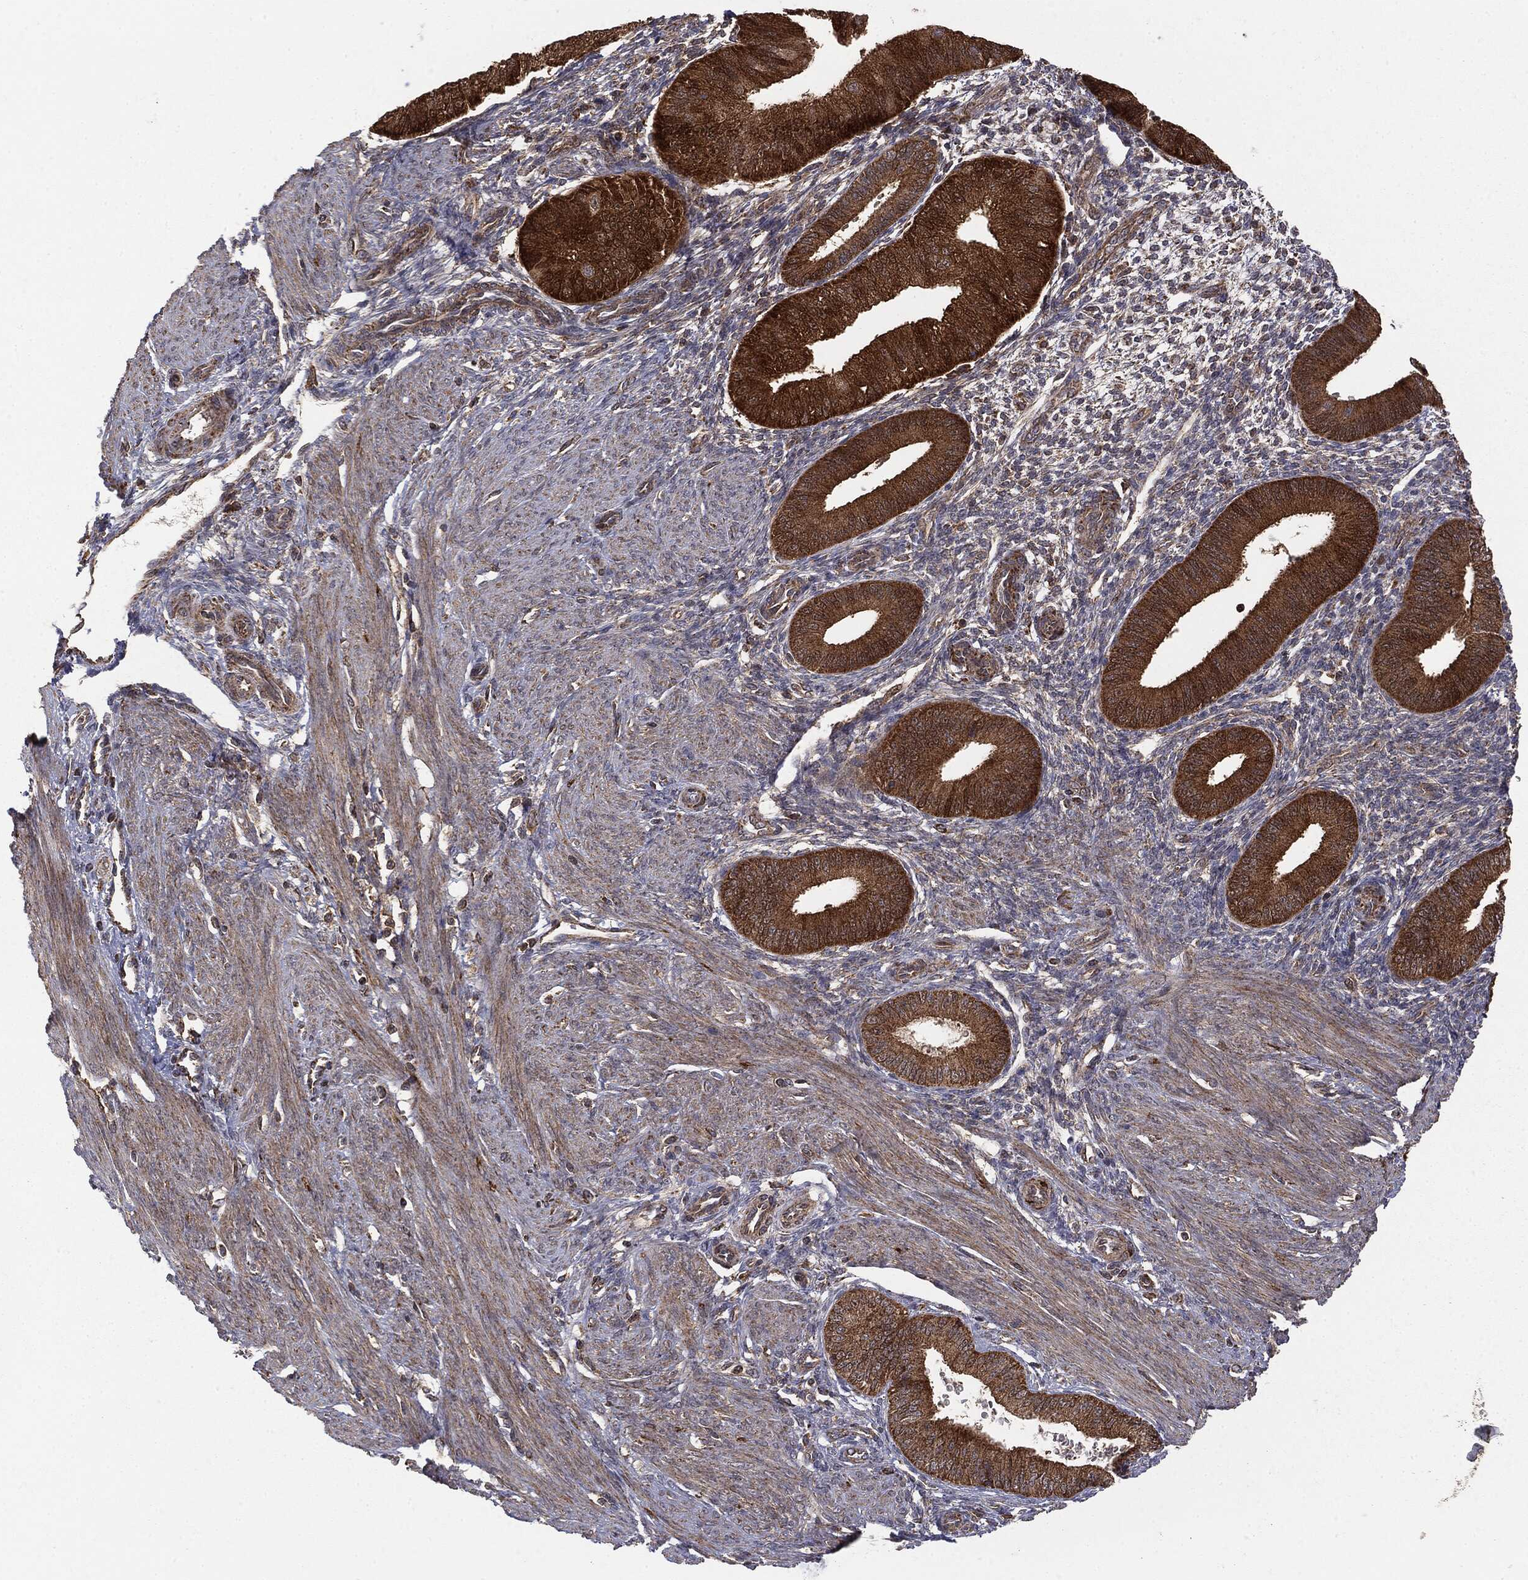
{"staining": {"intensity": "moderate", "quantity": "25%-75%", "location": "cytoplasmic/membranous"}, "tissue": "endometrium", "cell_type": "Cells in endometrial stroma", "image_type": "normal", "snomed": [{"axis": "morphology", "description": "Normal tissue, NOS"}, {"axis": "topography", "description": "Endometrium"}], "caption": "Brown immunohistochemical staining in unremarkable endometrium exhibits moderate cytoplasmic/membranous staining in approximately 25%-75% of cells in endometrial stroma.", "gene": "MTOR", "patient": {"sex": "female", "age": 39}}